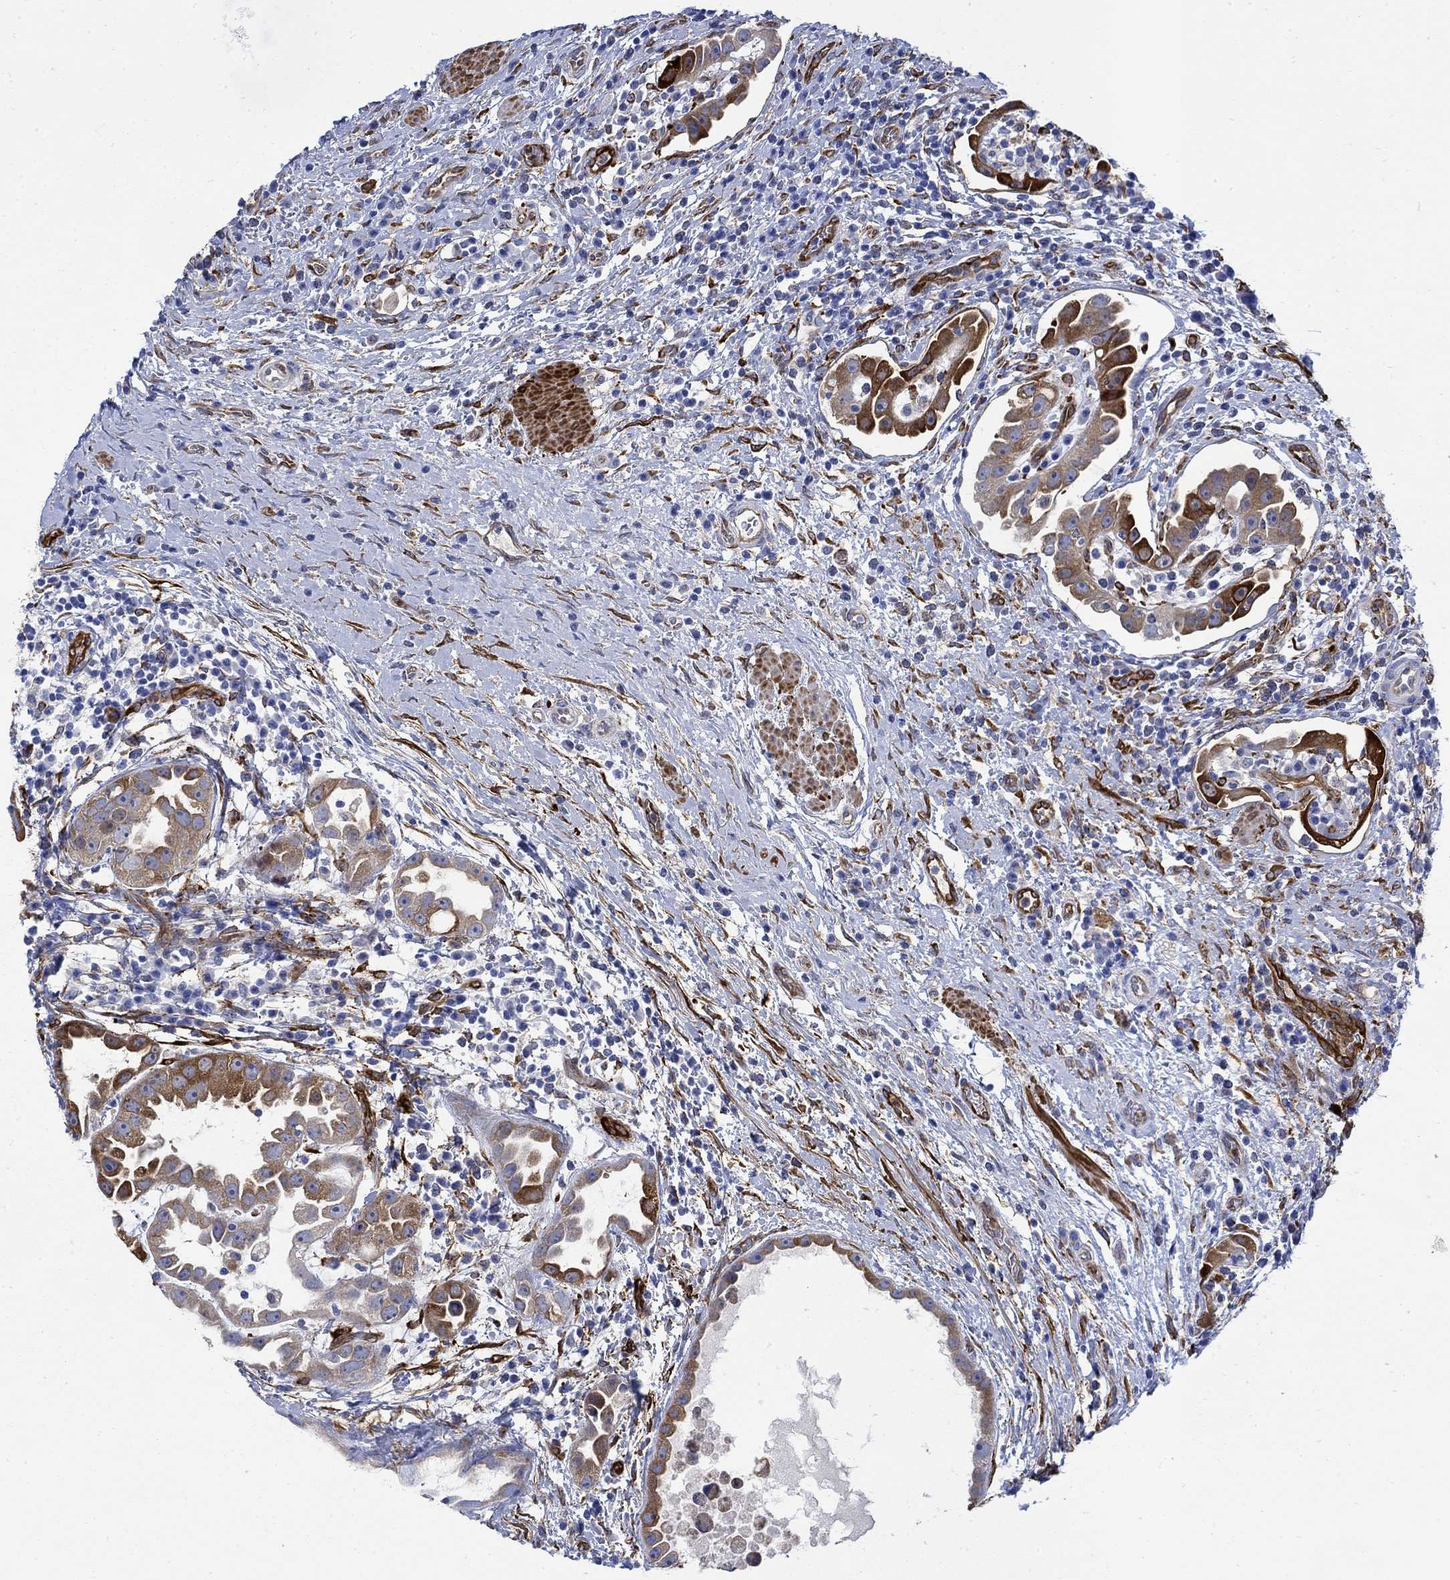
{"staining": {"intensity": "strong", "quantity": "25%-75%", "location": "cytoplasmic/membranous"}, "tissue": "urothelial cancer", "cell_type": "Tumor cells", "image_type": "cancer", "snomed": [{"axis": "morphology", "description": "Urothelial carcinoma, High grade"}, {"axis": "topography", "description": "Urinary bladder"}], "caption": "Urothelial carcinoma (high-grade) was stained to show a protein in brown. There is high levels of strong cytoplasmic/membranous positivity in approximately 25%-75% of tumor cells.", "gene": "TGM2", "patient": {"sex": "female", "age": 41}}